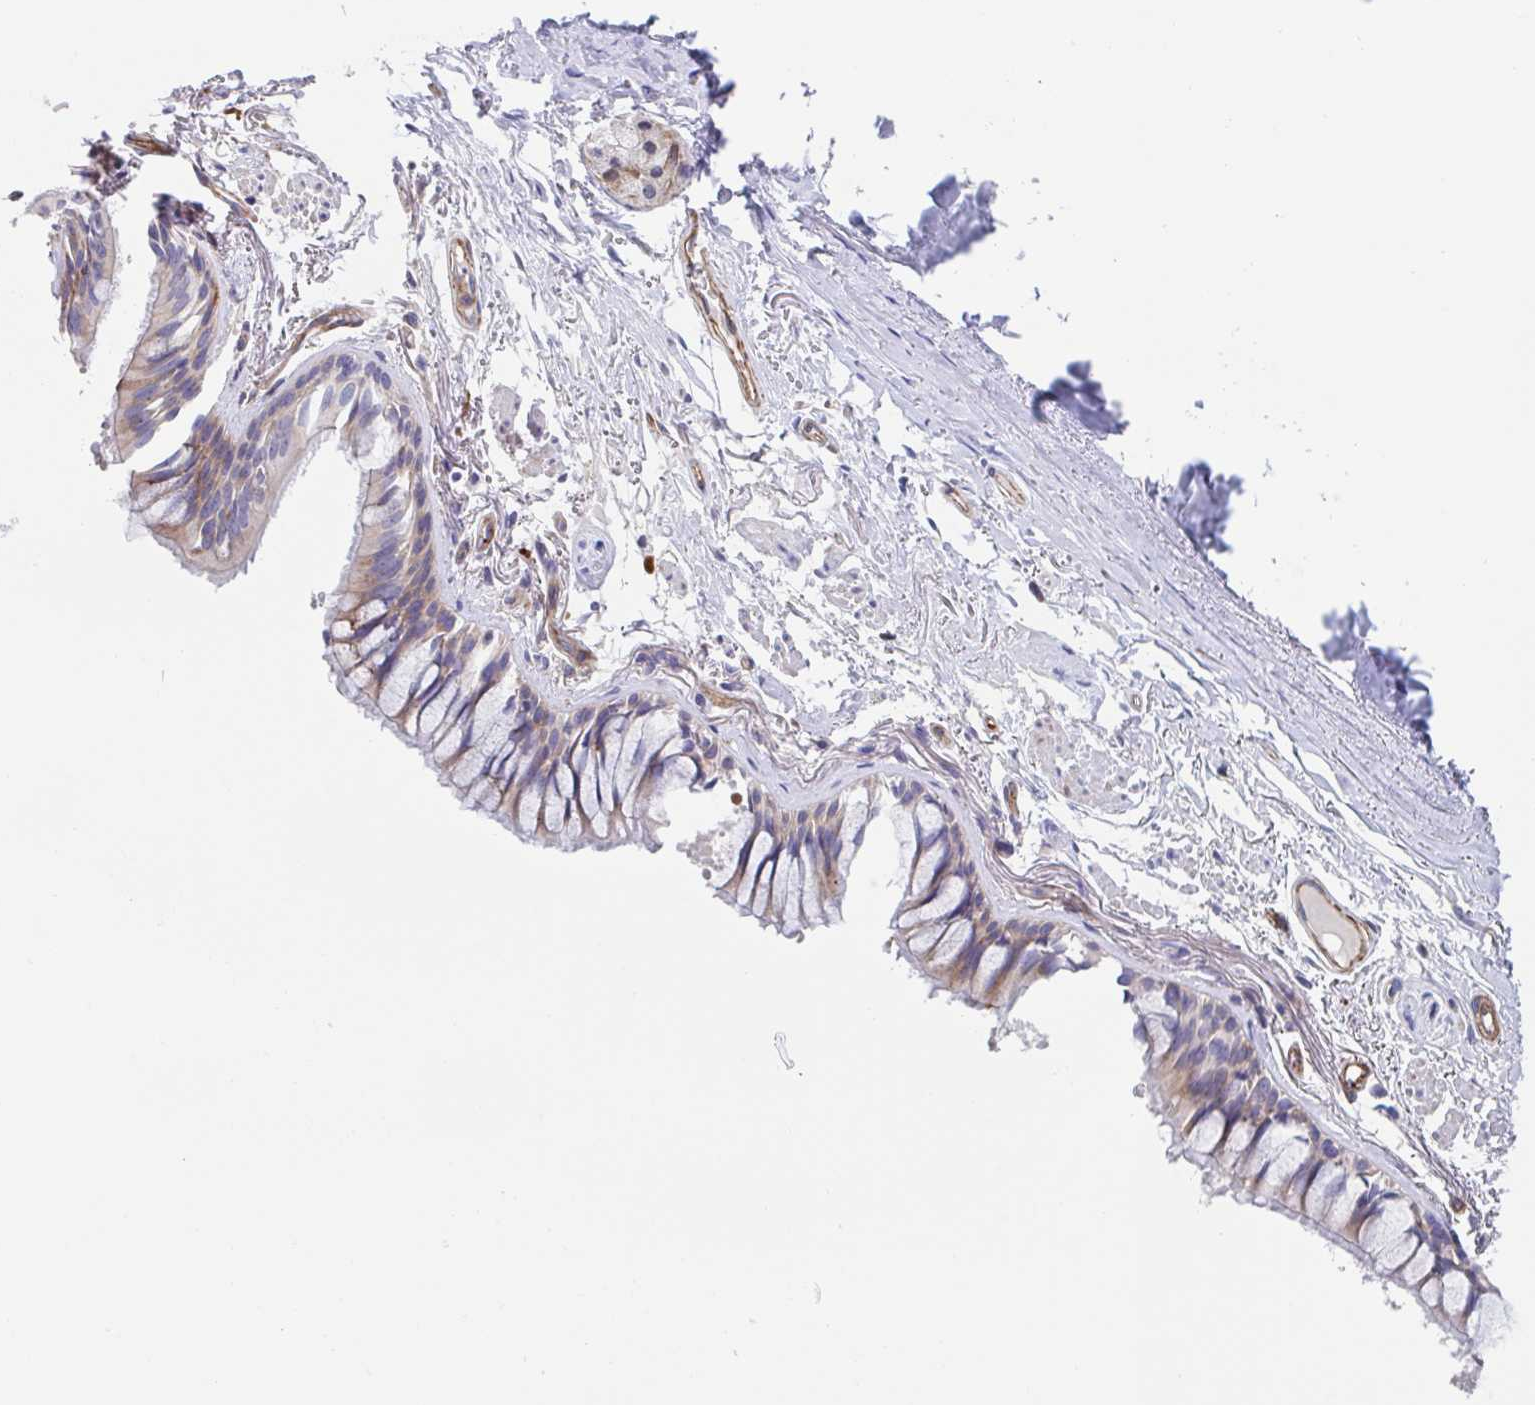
{"staining": {"intensity": "weak", "quantity": "25%-75%", "location": "cytoplasmic/membranous"}, "tissue": "bronchus", "cell_type": "Respiratory epithelial cells", "image_type": "normal", "snomed": [{"axis": "morphology", "description": "Normal tissue, NOS"}, {"axis": "topography", "description": "Bronchus"}], "caption": "Protein staining of unremarkable bronchus shows weak cytoplasmic/membranous staining in about 25%-75% of respiratory epithelial cells. (DAB = brown stain, brightfield microscopy at high magnification).", "gene": "KLC3", "patient": {"sex": "male", "age": 70}}